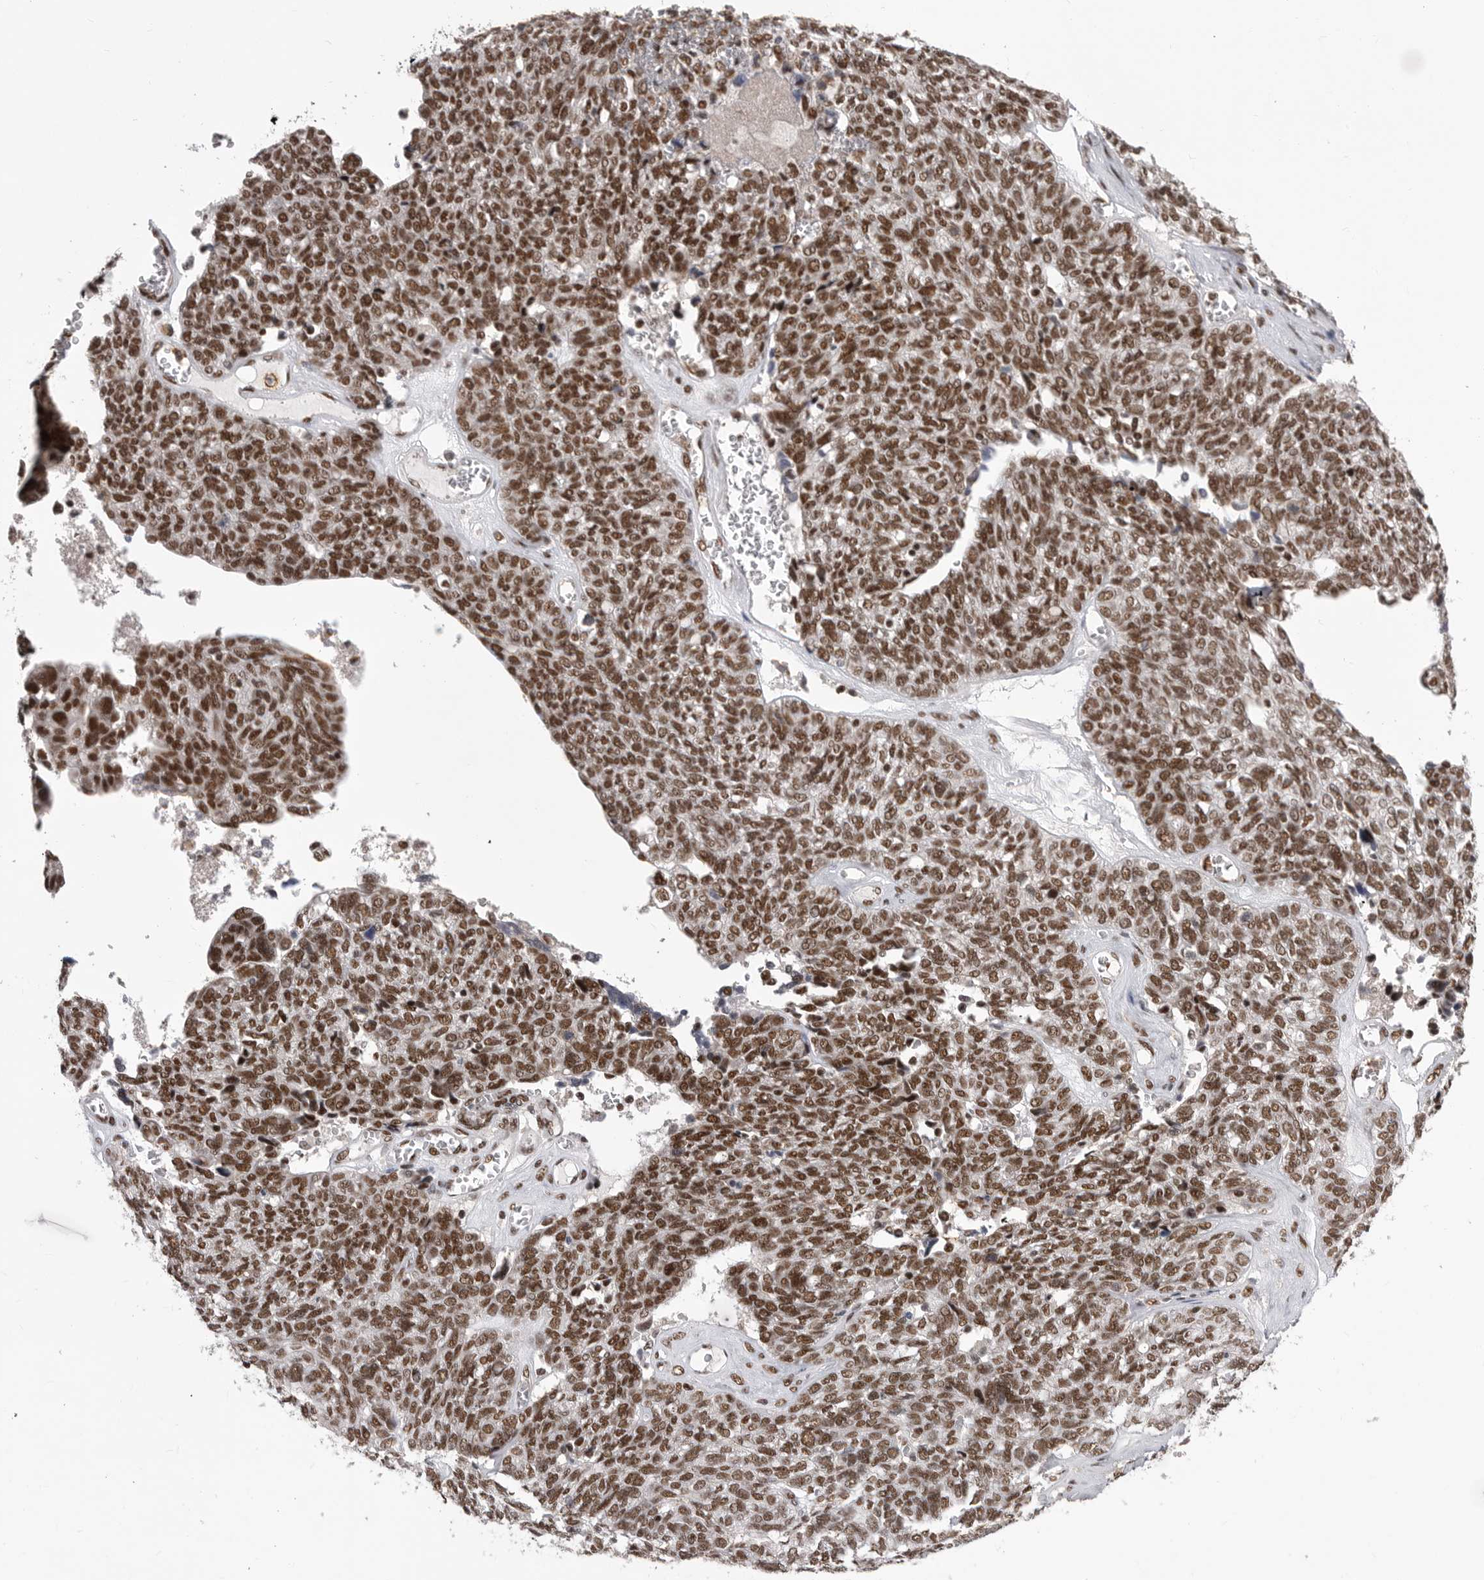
{"staining": {"intensity": "strong", "quantity": ">75%", "location": "nuclear"}, "tissue": "ovarian cancer", "cell_type": "Tumor cells", "image_type": "cancer", "snomed": [{"axis": "morphology", "description": "Cystadenocarcinoma, serous, NOS"}, {"axis": "topography", "description": "Ovary"}], "caption": "Protein analysis of ovarian serous cystadenocarcinoma tissue exhibits strong nuclear positivity in approximately >75% of tumor cells.", "gene": "PPP1R8", "patient": {"sex": "female", "age": 79}}